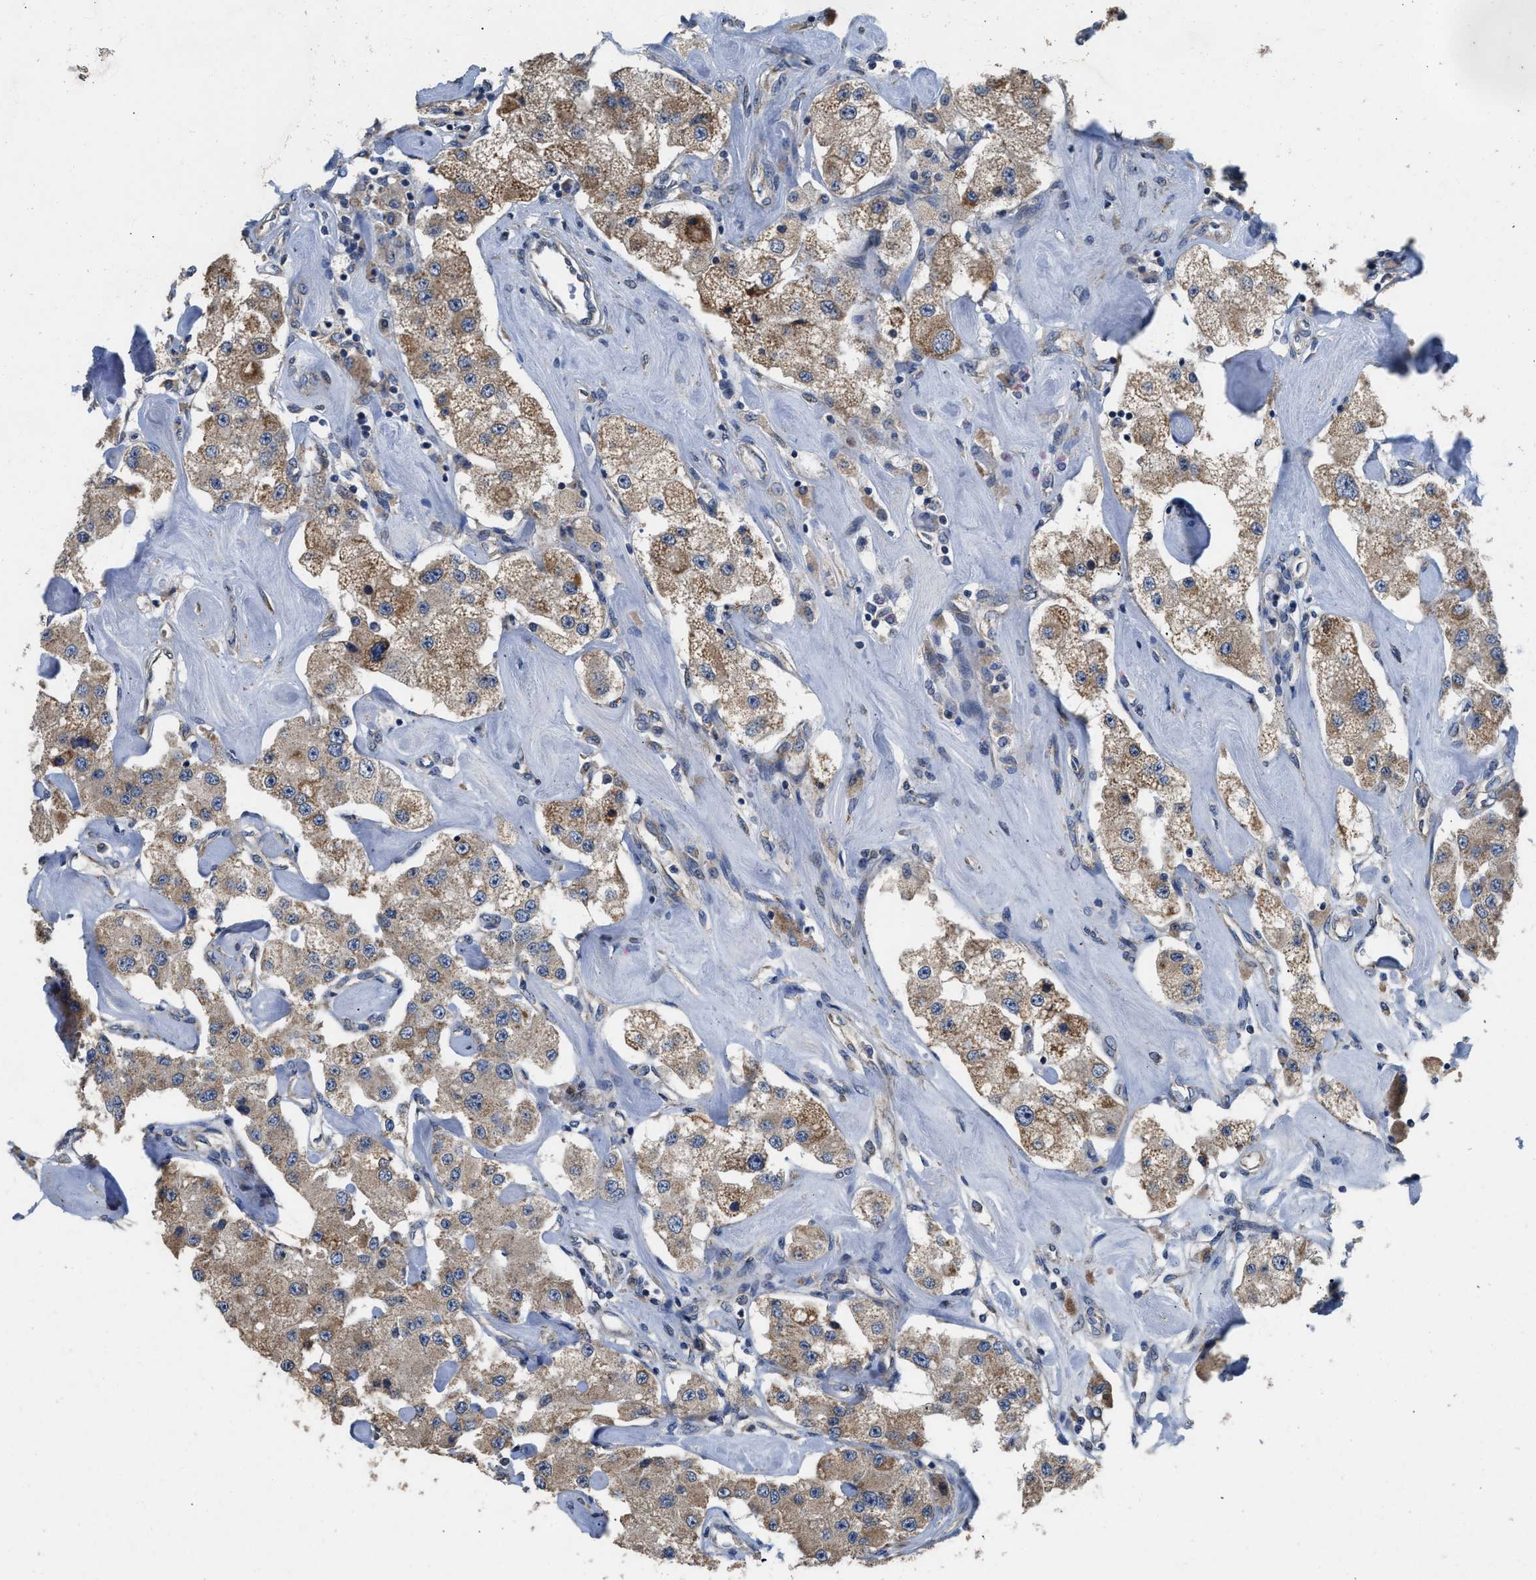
{"staining": {"intensity": "moderate", "quantity": ">75%", "location": "cytoplasmic/membranous"}, "tissue": "carcinoid", "cell_type": "Tumor cells", "image_type": "cancer", "snomed": [{"axis": "morphology", "description": "Carcinoid, malignant, NOS"}, {"axis": "topography", "description": "Pancreas"}], "caption": "Moderate cytoplasmic/membranous protein positivity is identified in about >75% of tumor cells in carcinoid (malignant). (brown staining indicates protein expression, while blue staining denotes nuclei).", "gene": "TMEM150A", "patient": {"sex": "male", "age": 41}}